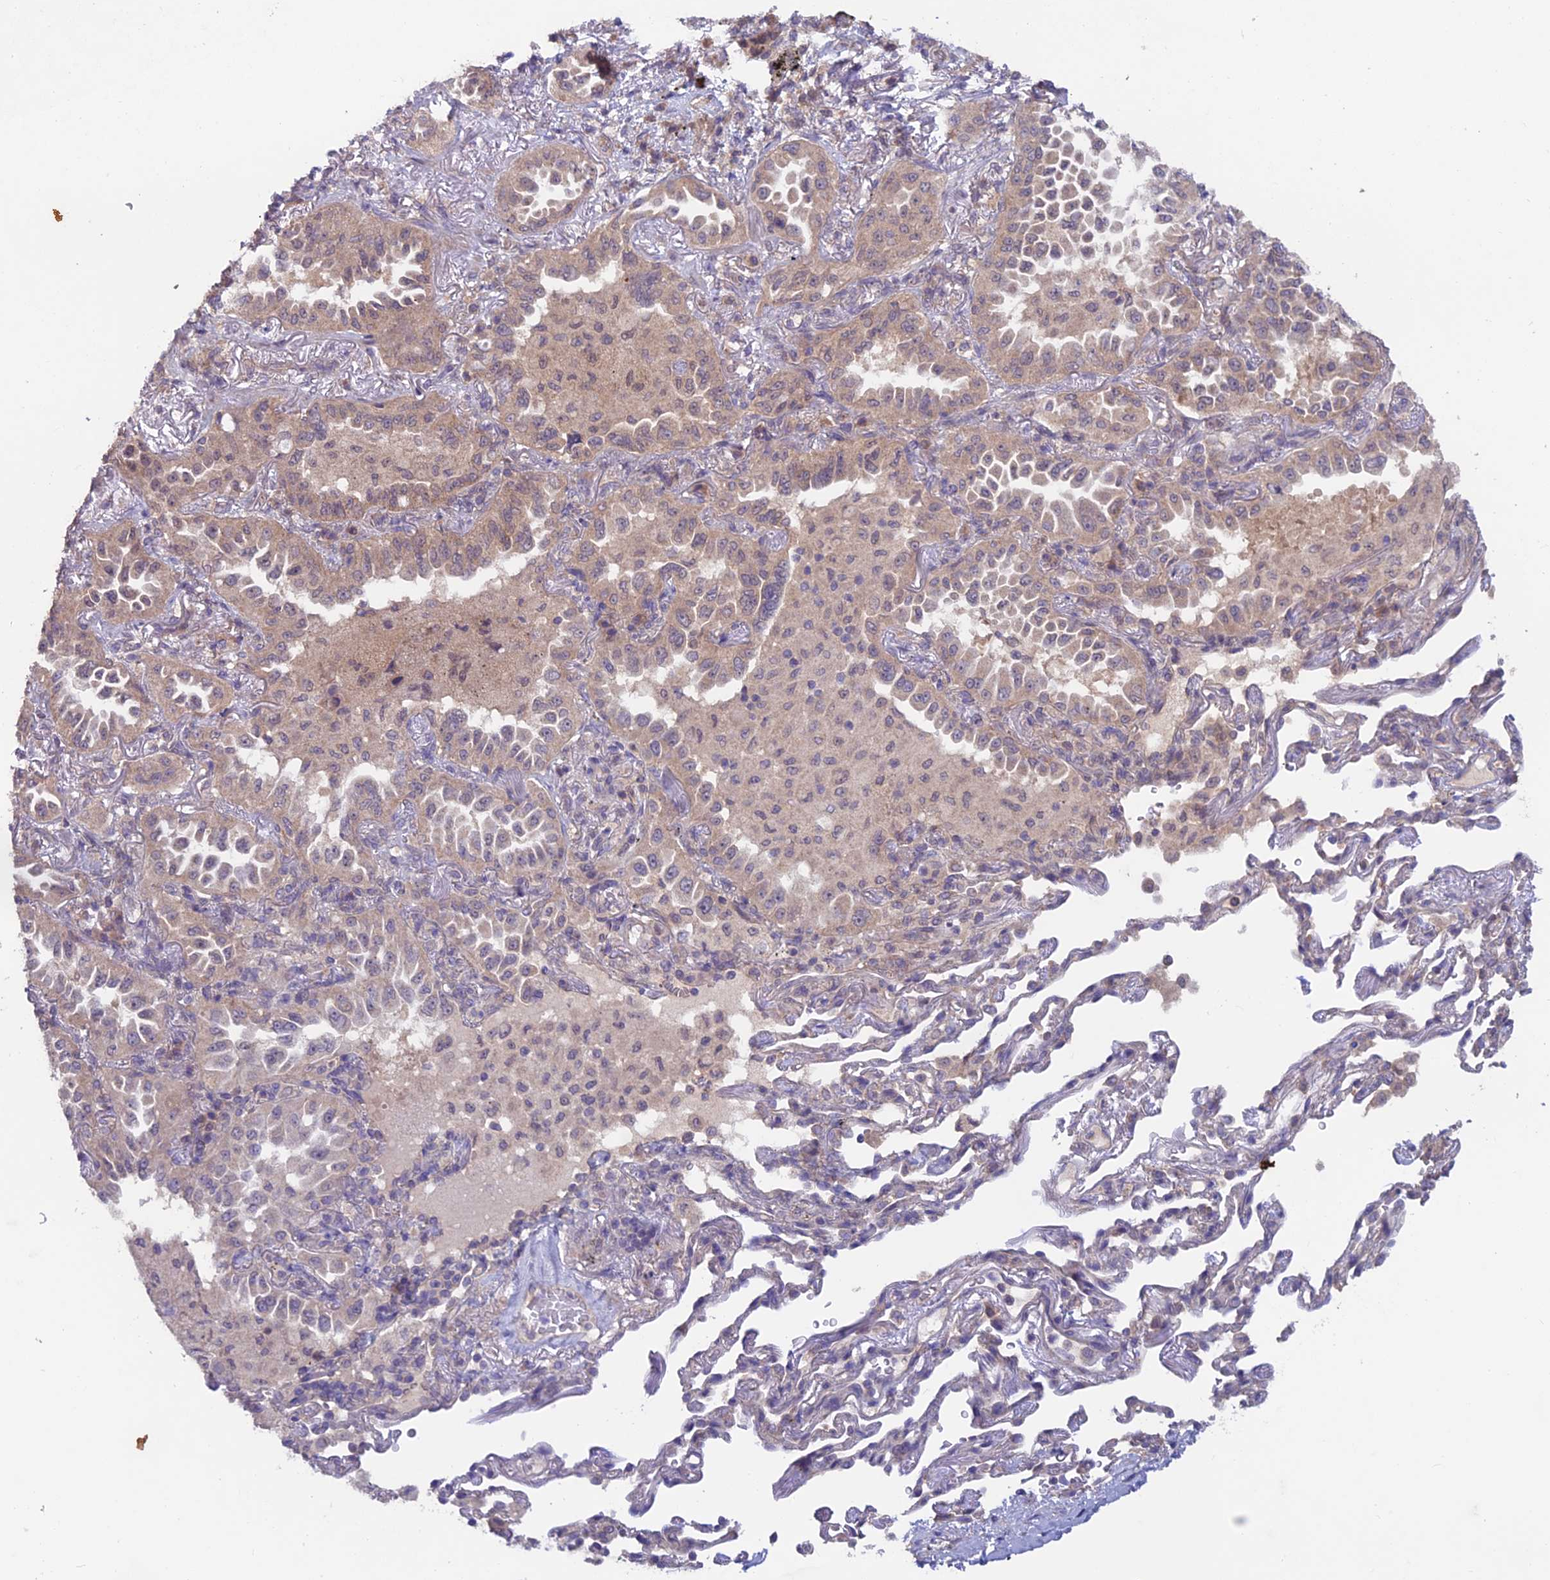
{"staining": {"intensity": "weak", "quantity": ">75%", "location": "cytoplasmic/membranous"}, "tissue": "lung cancer", "cell_type": "Tumor cells", "image_type": "cancer", "snomed": [{"axis": "morphology", "description": "Adenocarcinoma, NOS"}, {"axis": "topography", "description": "Lung"}], "caption": "Adenocarcinoma (lung) was stained to show a protein in brown. There is low levels of weak cytoplasmic/membranous staining in approximately >75% of tumor cells.", "gene": "SHISA5", "patient": {"sex": "female", "age": 69}}